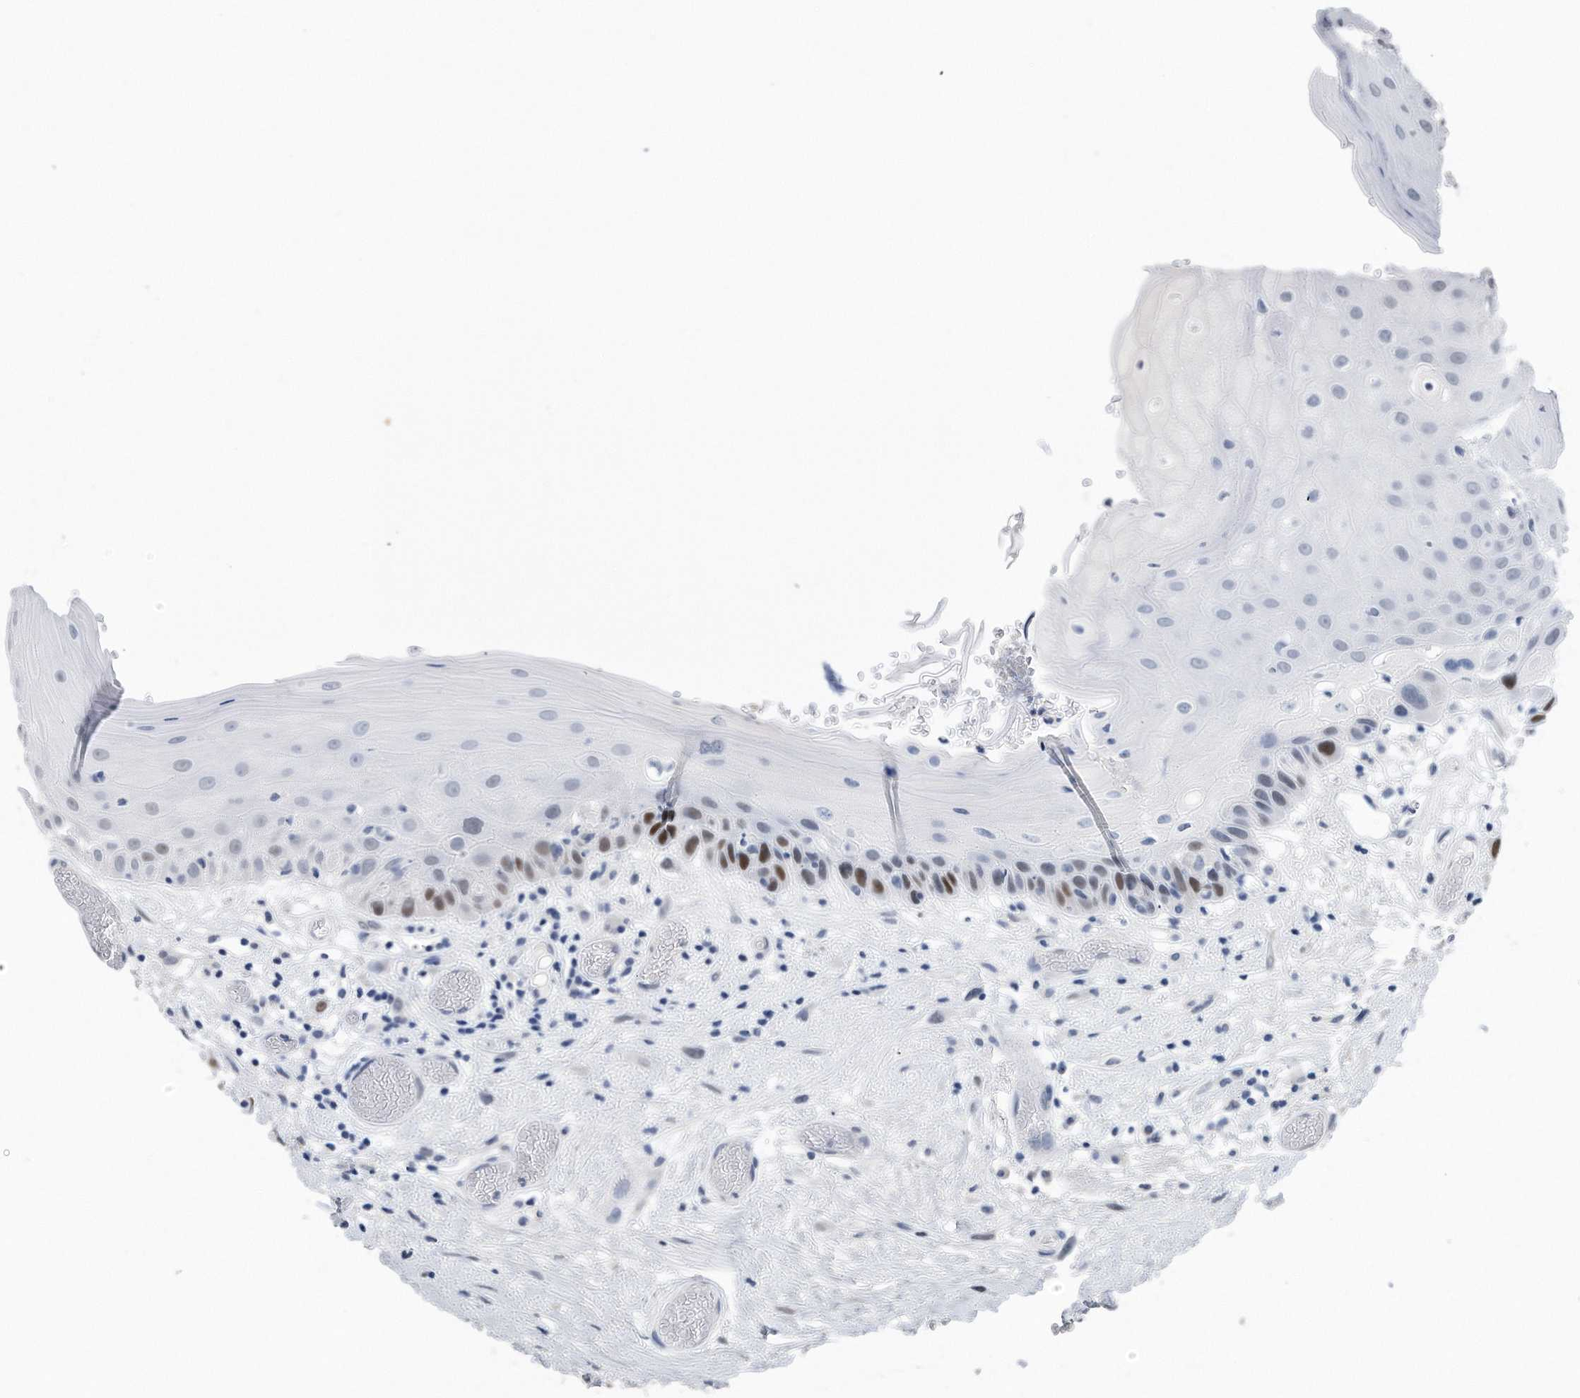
{"staining": {"intensity": "strong", "quantity": "<25%", "location": "nuclear"}, "tissue": "oral mucosa", "cell_type": "Squamous epithelial cells", "image_type": "normal", "snomed": [{"axis": "morphology", "description": "Normal tissue, NOS"}, {"axis": "topography", "description": "Oral tissue"}], "caption": "A brown stain shows strong nuclear staining of a protein in squamous epithelial cells of normal oral mucosa. (DAB (3,3'-diaminobenzidine) = brown stain, brightfield microscopy at high magnification).", "gene": "PCNA", "patient": {"sex": "female", "age": 76}}